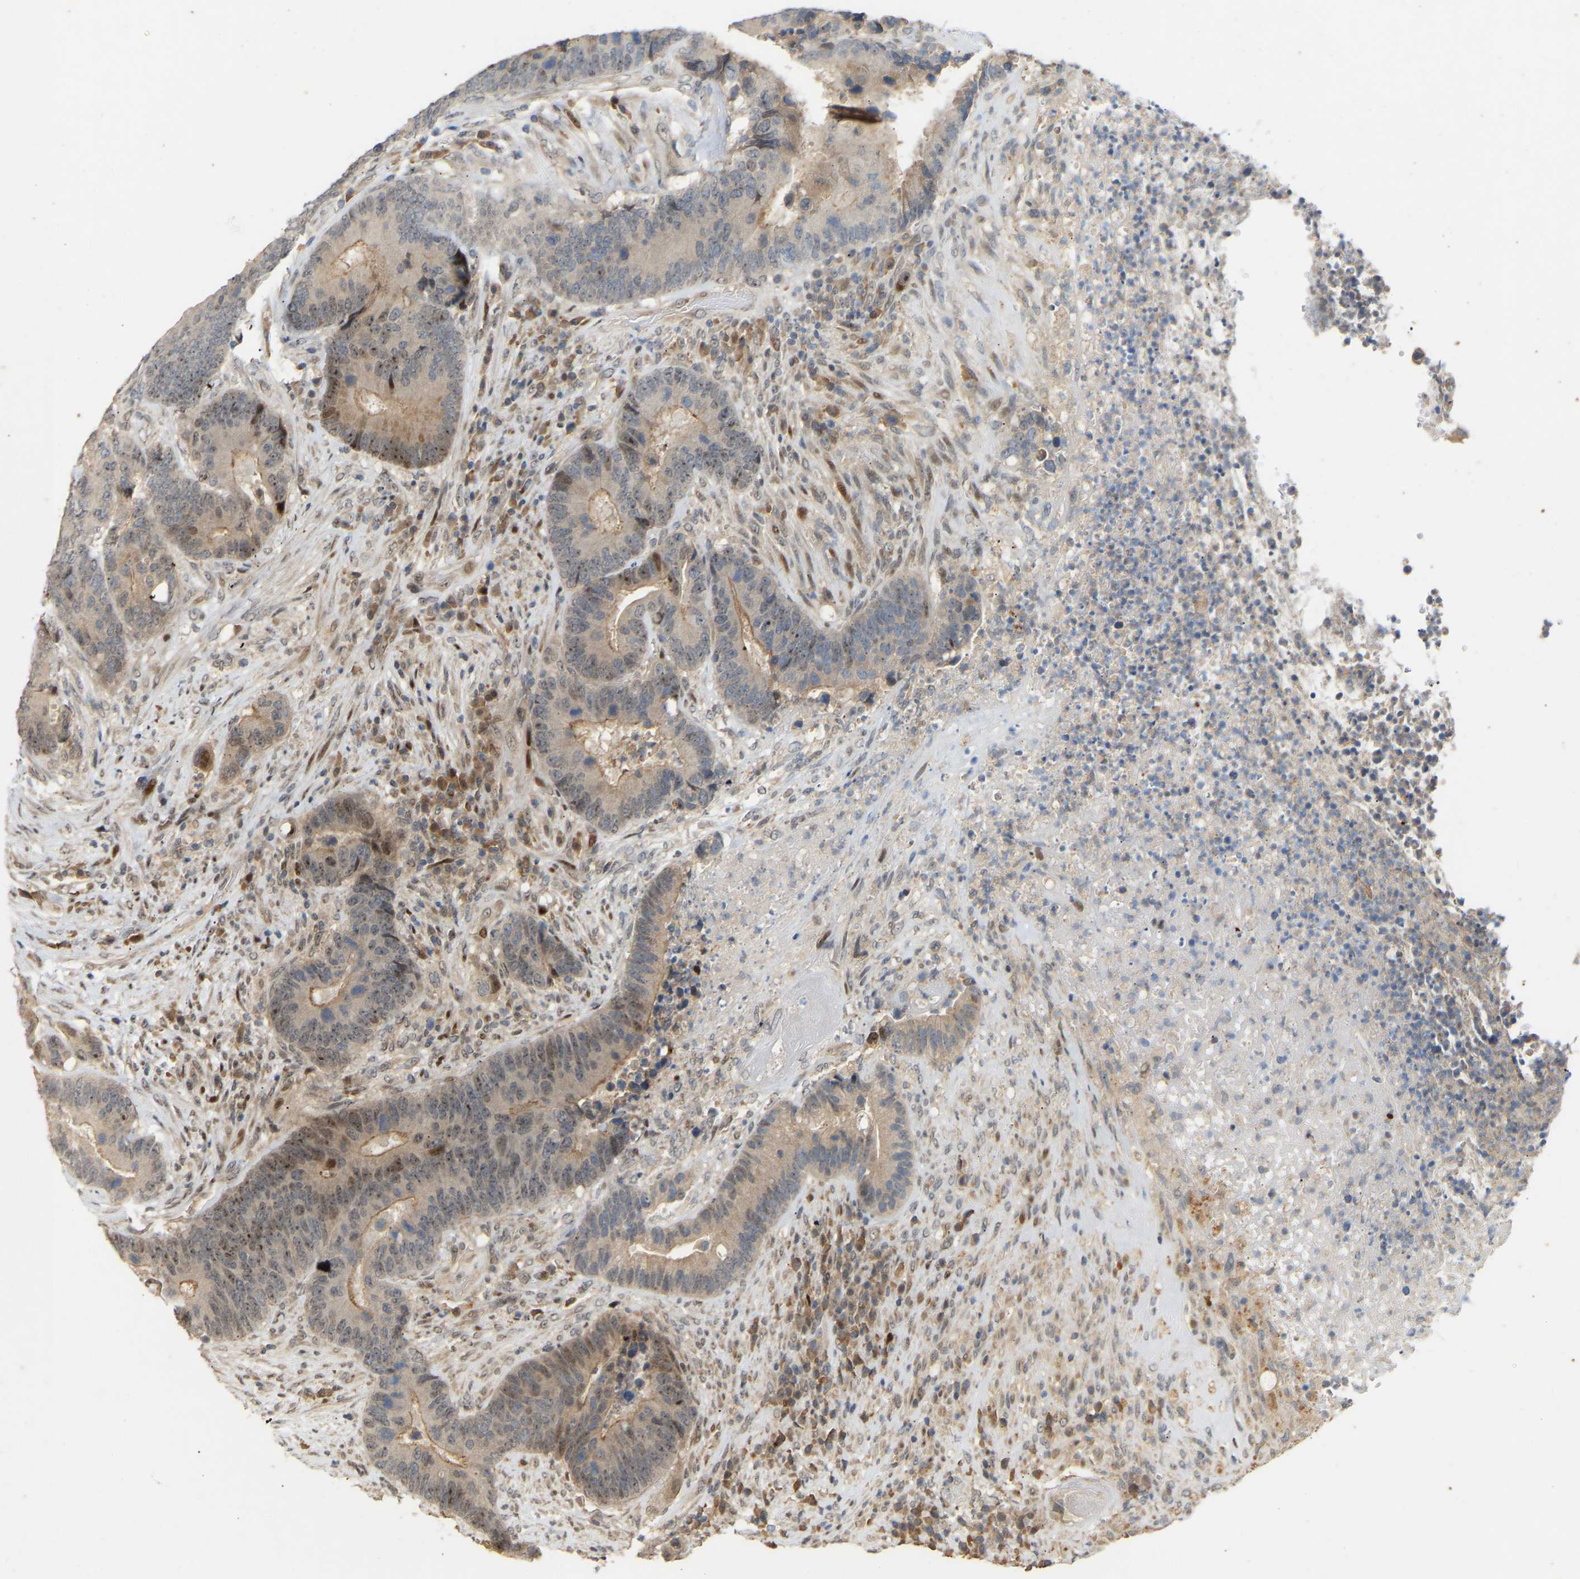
{"staining": {"intensity": "moderate", "quantity": "<25%", "location": "nuclear"}, "tissue": "colorectal cancer", "cell_type": "Tumor cells", "image_type": "cancer", "snomed": [{"axis": "morphology", "description": "Adenocarcinoma, NOS"}, {"axis": "topography", "description": "Rectum"}], "caption": "Human colorectal cancer stained with a brown dye displays moderate nuclear positive staining in about <25% of tumor cells.", "gene": "PTPN4", "patient": {"sex": "female", "age": 89}}